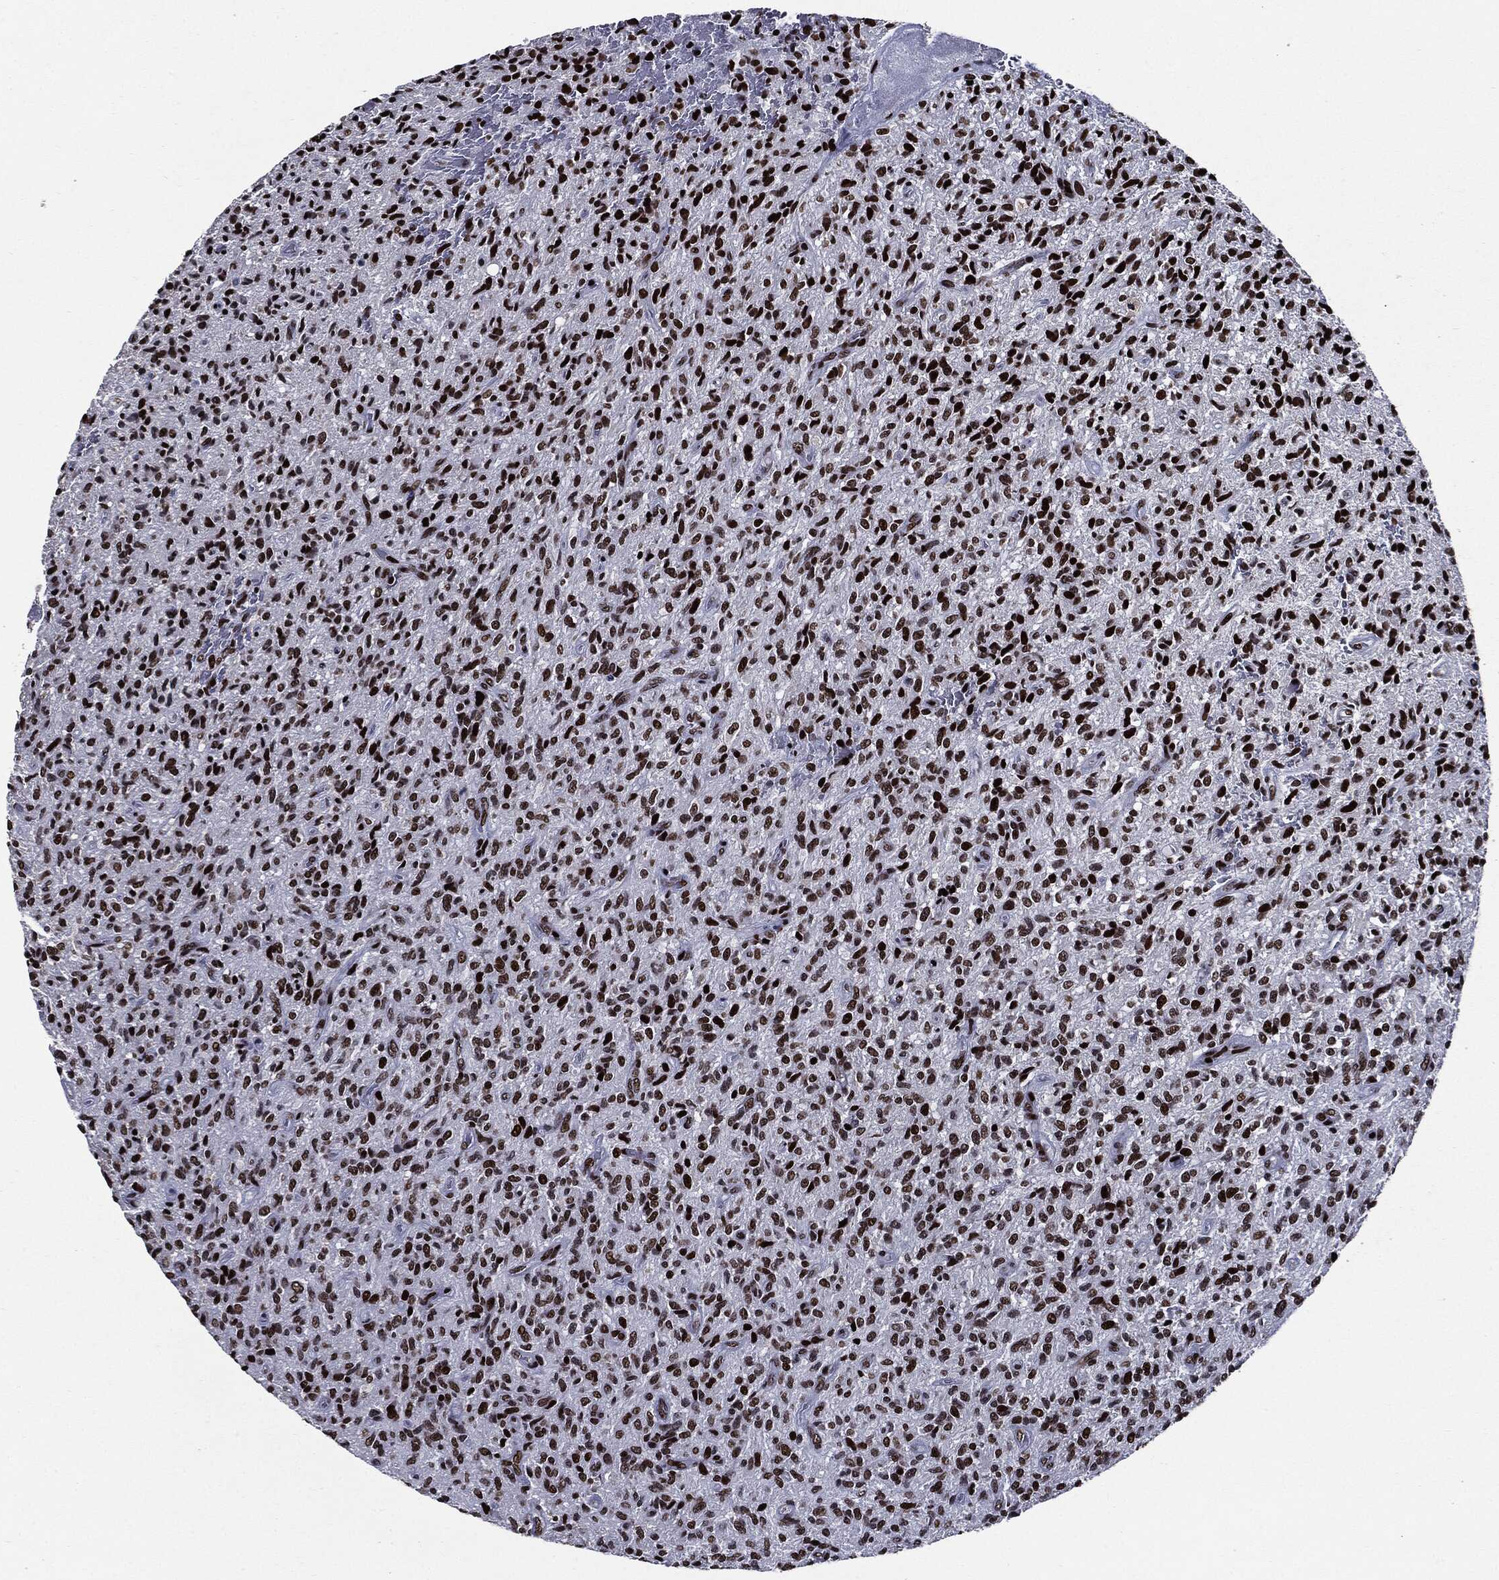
{"staining": {"intensity": "strong", "quantity": "25%-75%", "location": "nuclear"}, "tissue": "glioma", "cell_type": "Tumor cells", "image_type": "cancer", "snomed": [{"axis": "morphology", "description": "Glioma, malignant, High grade"}, {"axis": "topography", "description": "Brain"}], "caption": "Immunohistochemistry of human malignant glioma (high-grade) demonstrates high levels of strong nuclear staining in approximately 25%-75% of tumor cells.", "gene": "ZFP91", "patient": {"sex": "male", "age": 64}}